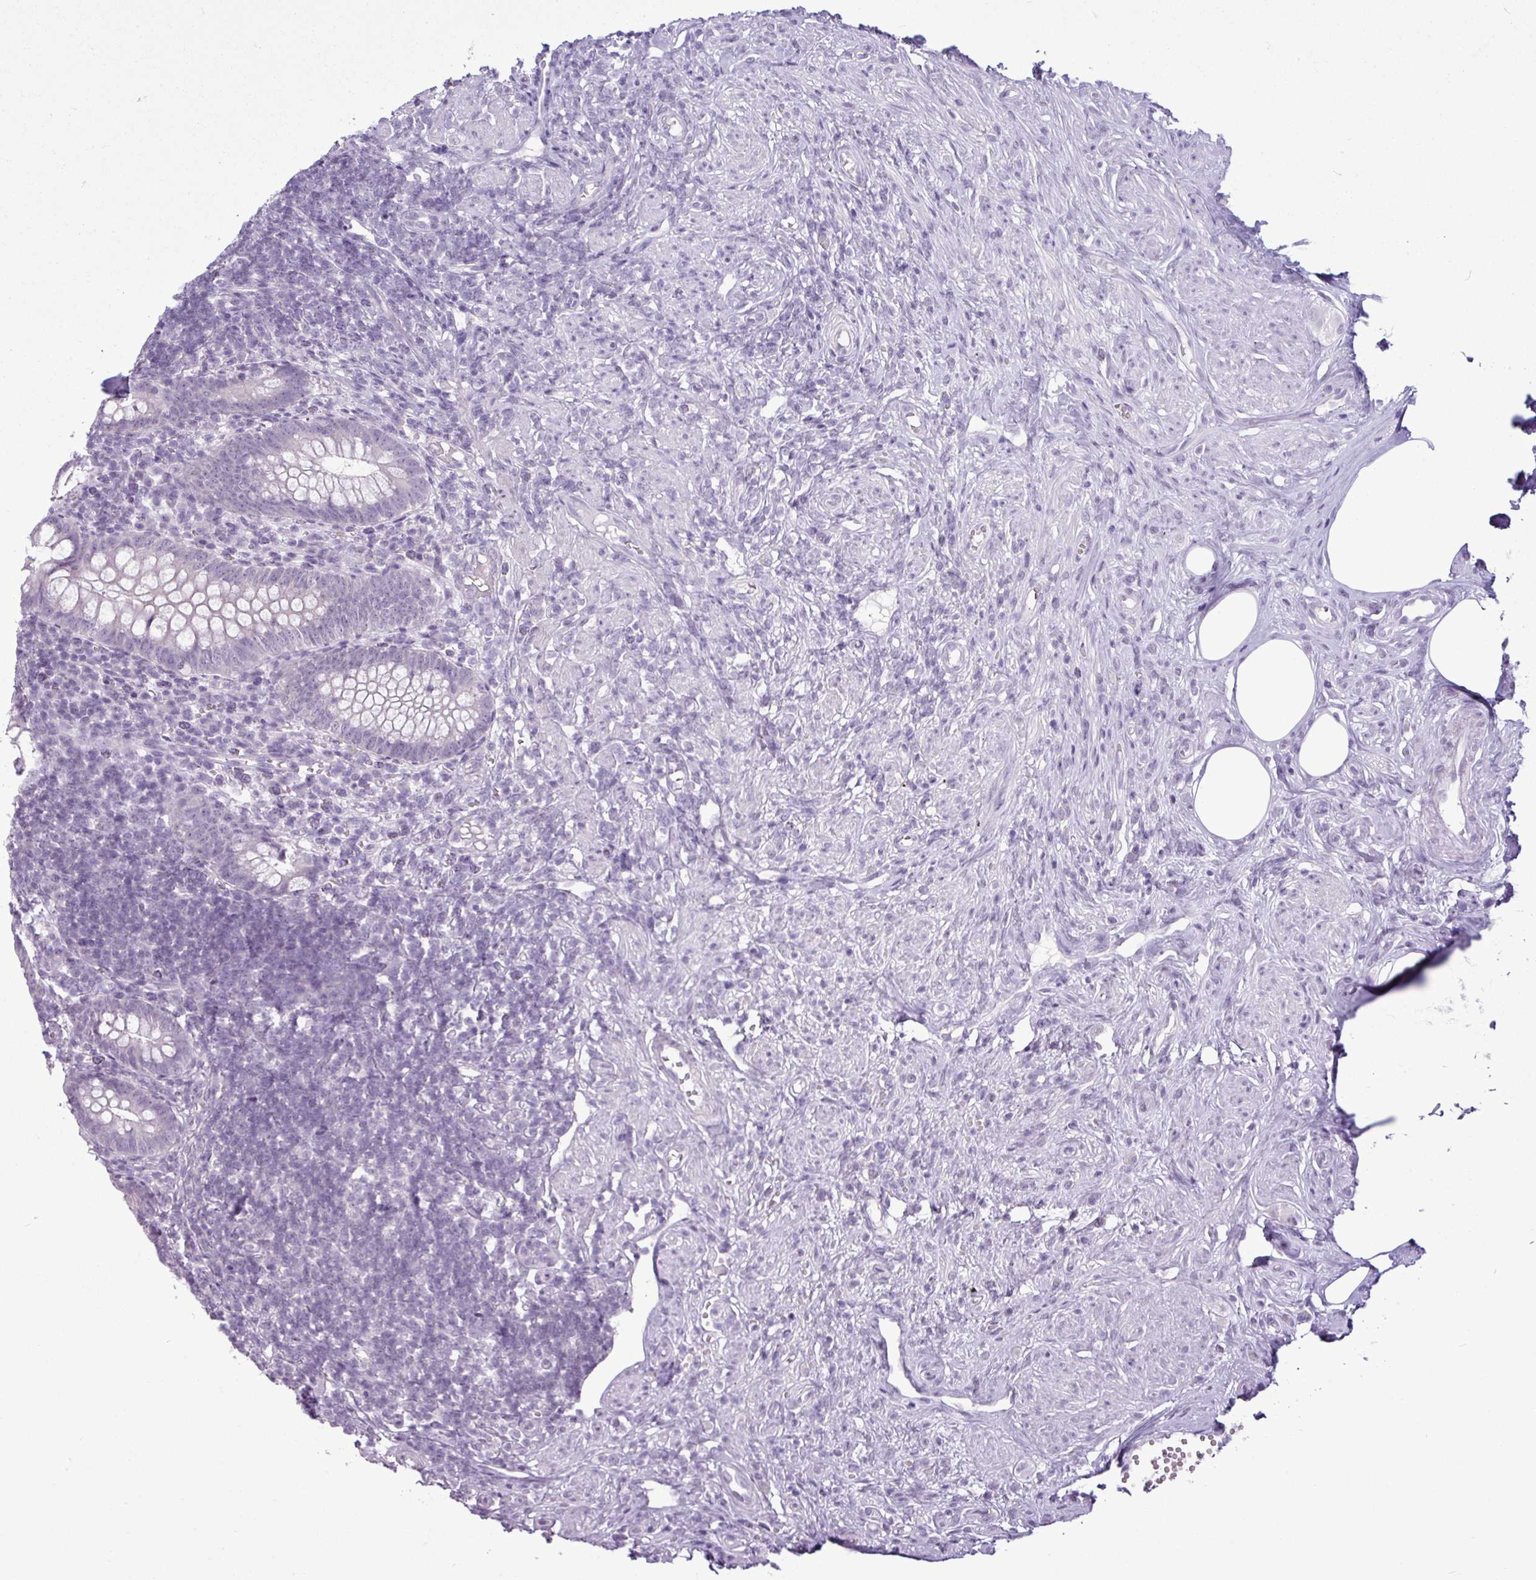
{"staining": {"intensity": "negative", "quantity": "none", "location": "none"}, "tissue": "appendix", "cell_type": "Glandular cells", "image_type": "normal", "snomed": [{"axis": "morphology", "description": "Normal tissue, NOS"}, {"axis": "topography", "description": "Appendix"}], "caption": "The image exhibits no significant expression in glandular cells of appendix. (DAB immunohistochemistry (IHC) visualized using brightfield microscopy, high magnification).", "gene": "AMY2A", "patient": {"sex": "female", "age": 56}}